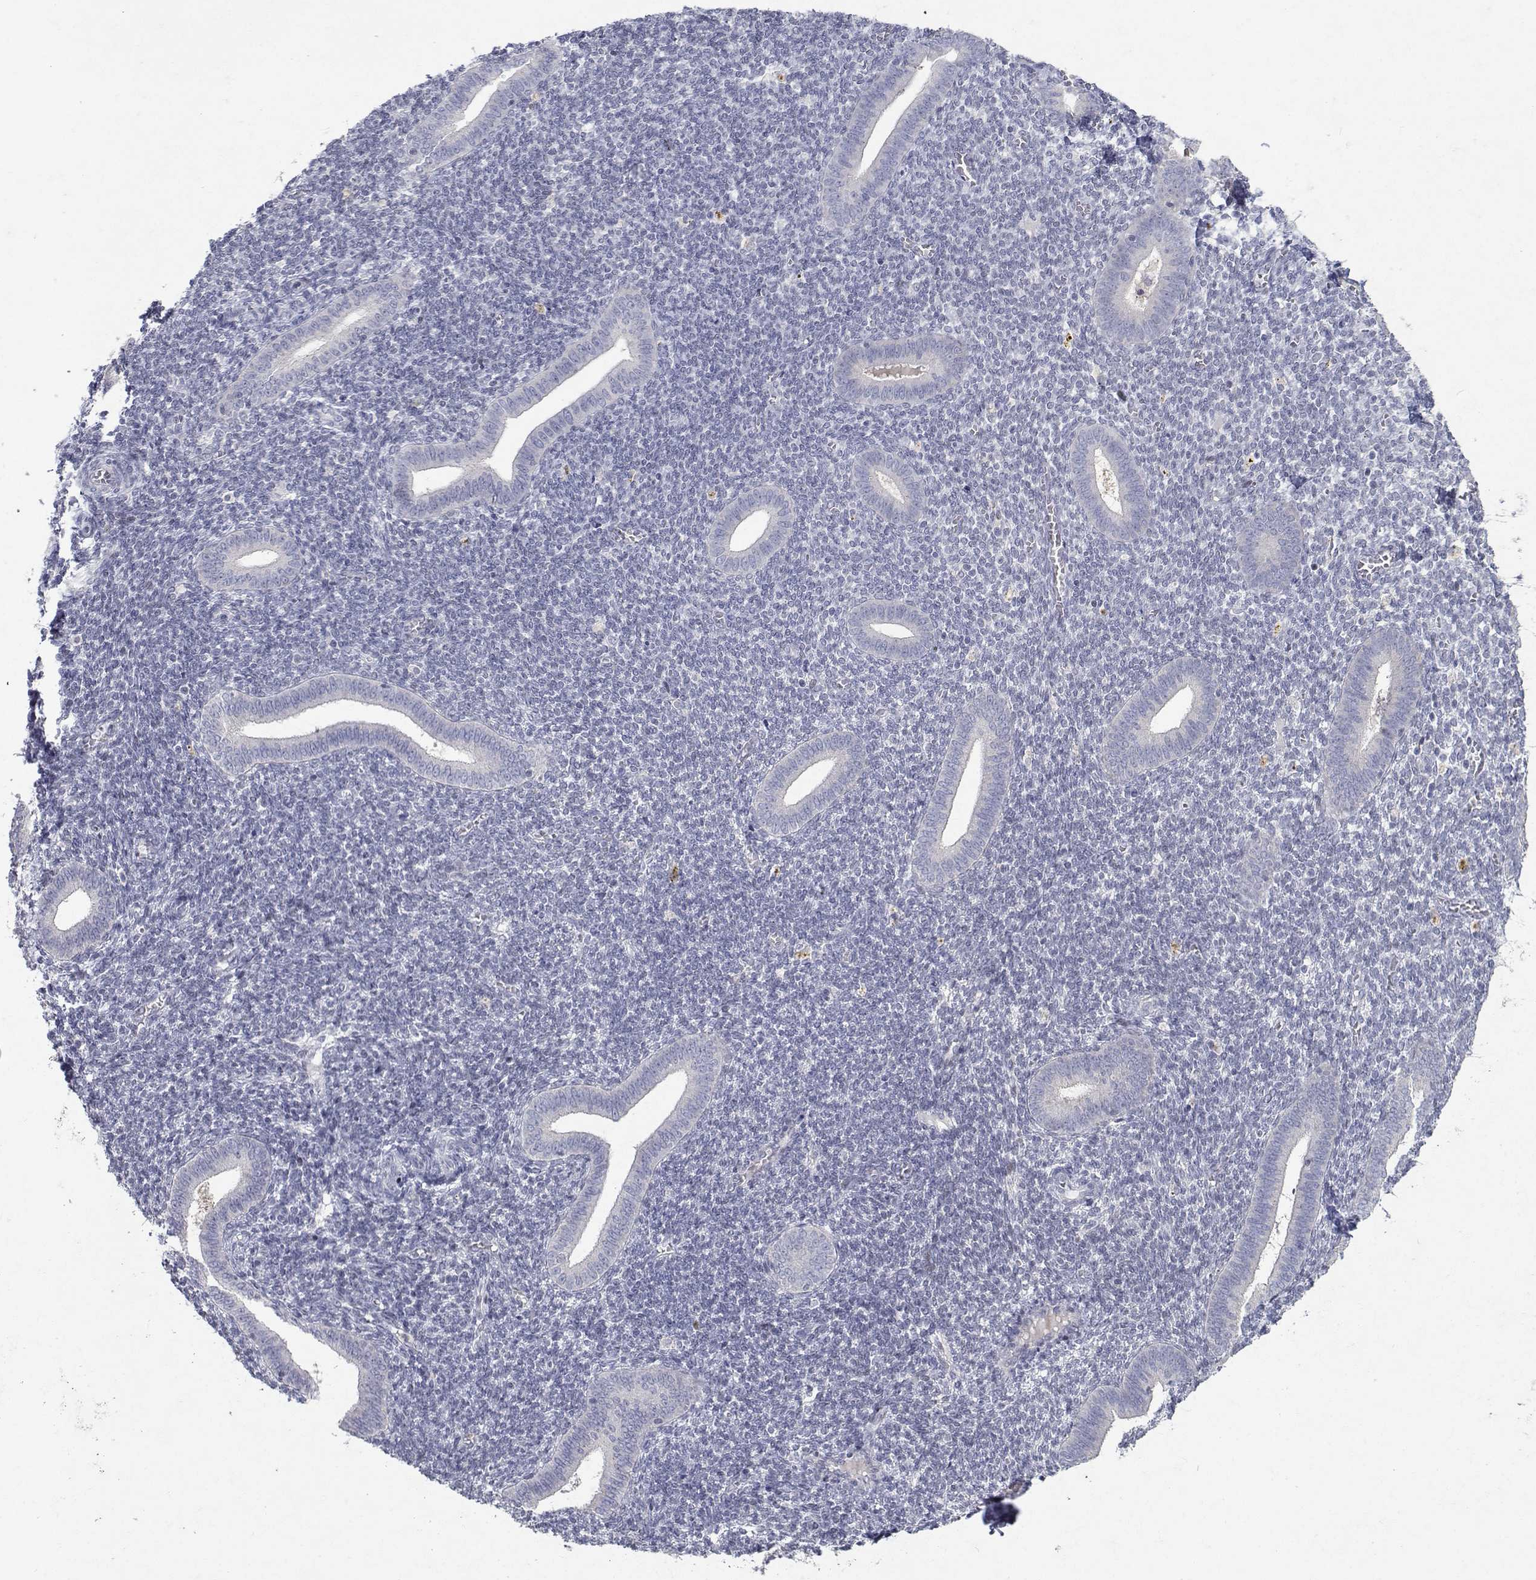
{"staining": {"intensity": "negative", "quantity": "none", "location": "none"}, "tissue": "endometrium", "cell_type": "Cells in endometrial stroma", "image_type": "normal", "snomed": [{"axis": "morphology", "description": "Normal tissue, NOS"}, {"axis": "topography", "description": "Endometrium"}], "caption": "The immunohistochemistry (IHC) histopathology image has no significant positivity in cells in endometrial stroma of endometrium.", "gene": "RBPJL", "patient": {"sex": "female", "age": 25}}